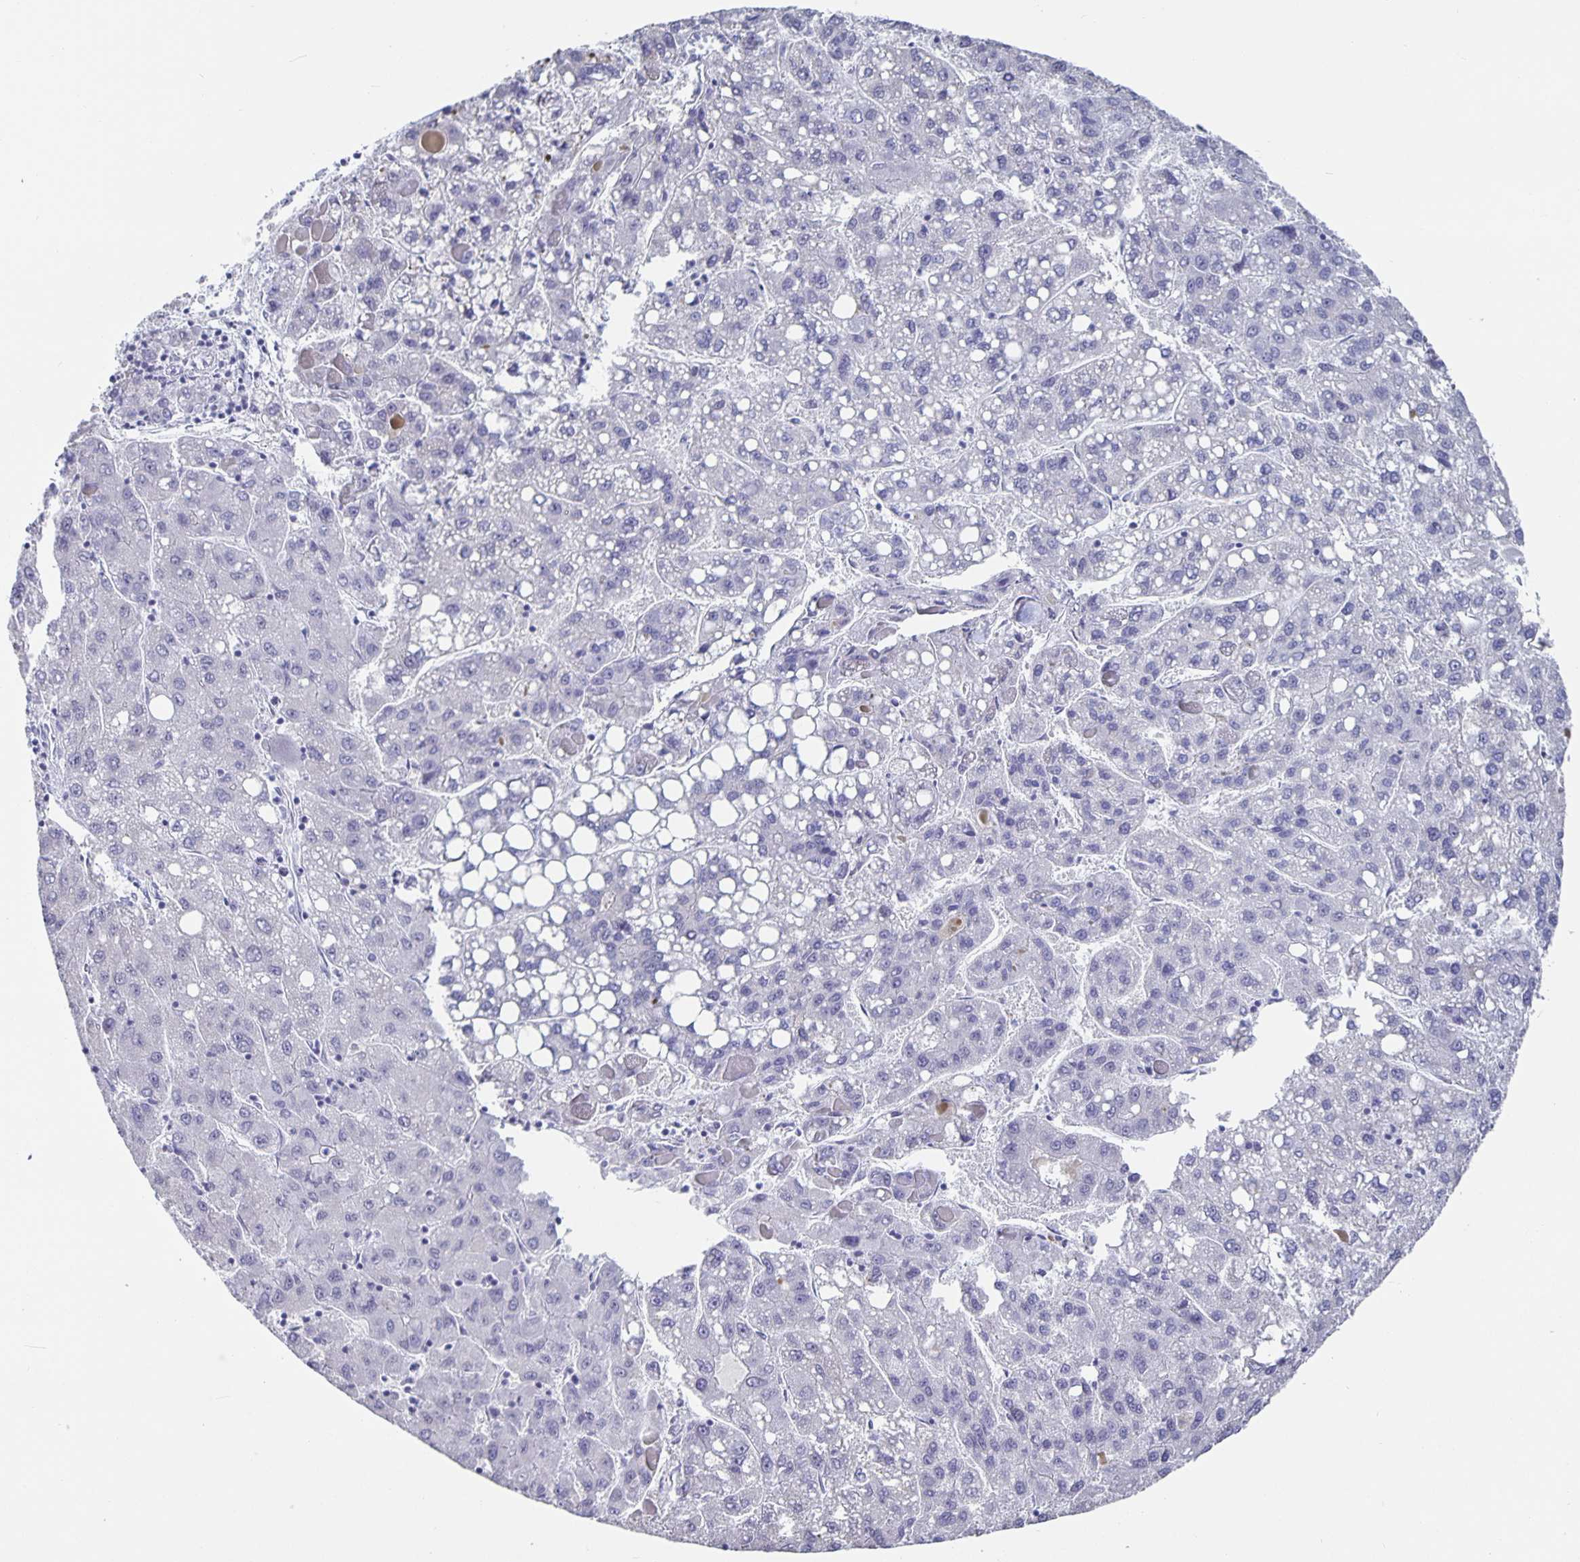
{"staining": {"intensity": "negative", "quantity": "none", "location": "none"}, "tissue": "liver cancer", "cell_type": "Tumor cells", "image_type": "cancer", "snomed": [{"axis": "morphology", "description": "Carcinoma, Hepatocellular, NOS"}, {"axis": "topography", "description": "Liver"}], "caption": "This is a micrograph of immunohistochemistry (IHC) staining of liver cancer (hepatocellular carcinoma), which shows no expression in tumor cells.", "gene": "OLIG2", "patient": {"sex": "female", "age": 82}}